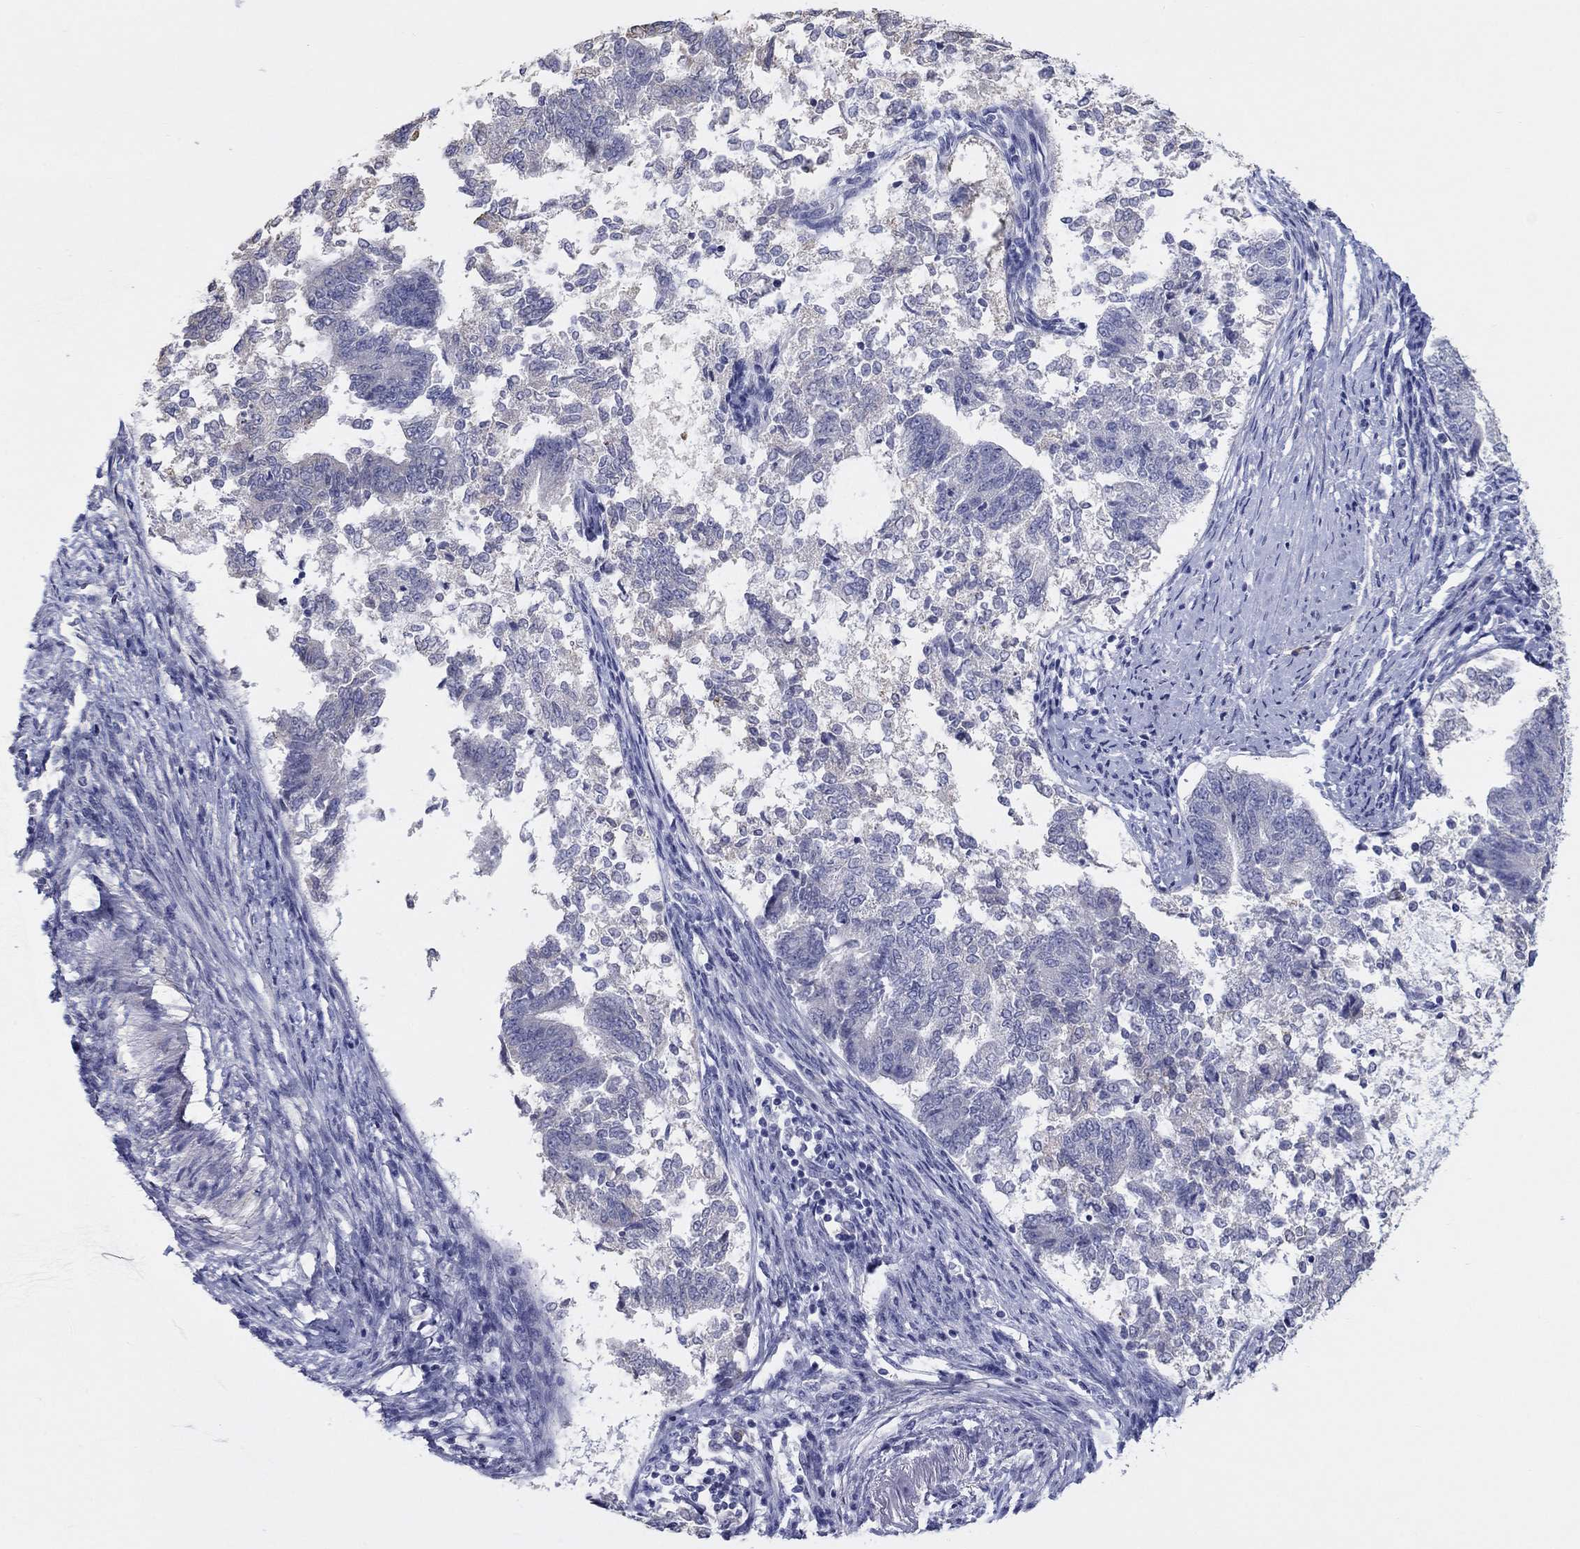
{"staining": {"intensity": "negative", "quantity": "none", "location": "none"}, "tissue": "endometrial cancer", "cell_type": "Tumor cells", "image_type": "cancer", "snomed": [{"axis": "morphology", "description": "Adenocarcinoma, NOS"}, {"axis": "topography", "description": "Endometrium"}], "caption": "A high-resolution micrograph shows immunohistochemistry (IHC) staining of endometrial cancer, which demonstrates no significant expression in tumor cells.", "gene": "LRRC4C", "patient": {"sex": "female", "age": 65}}